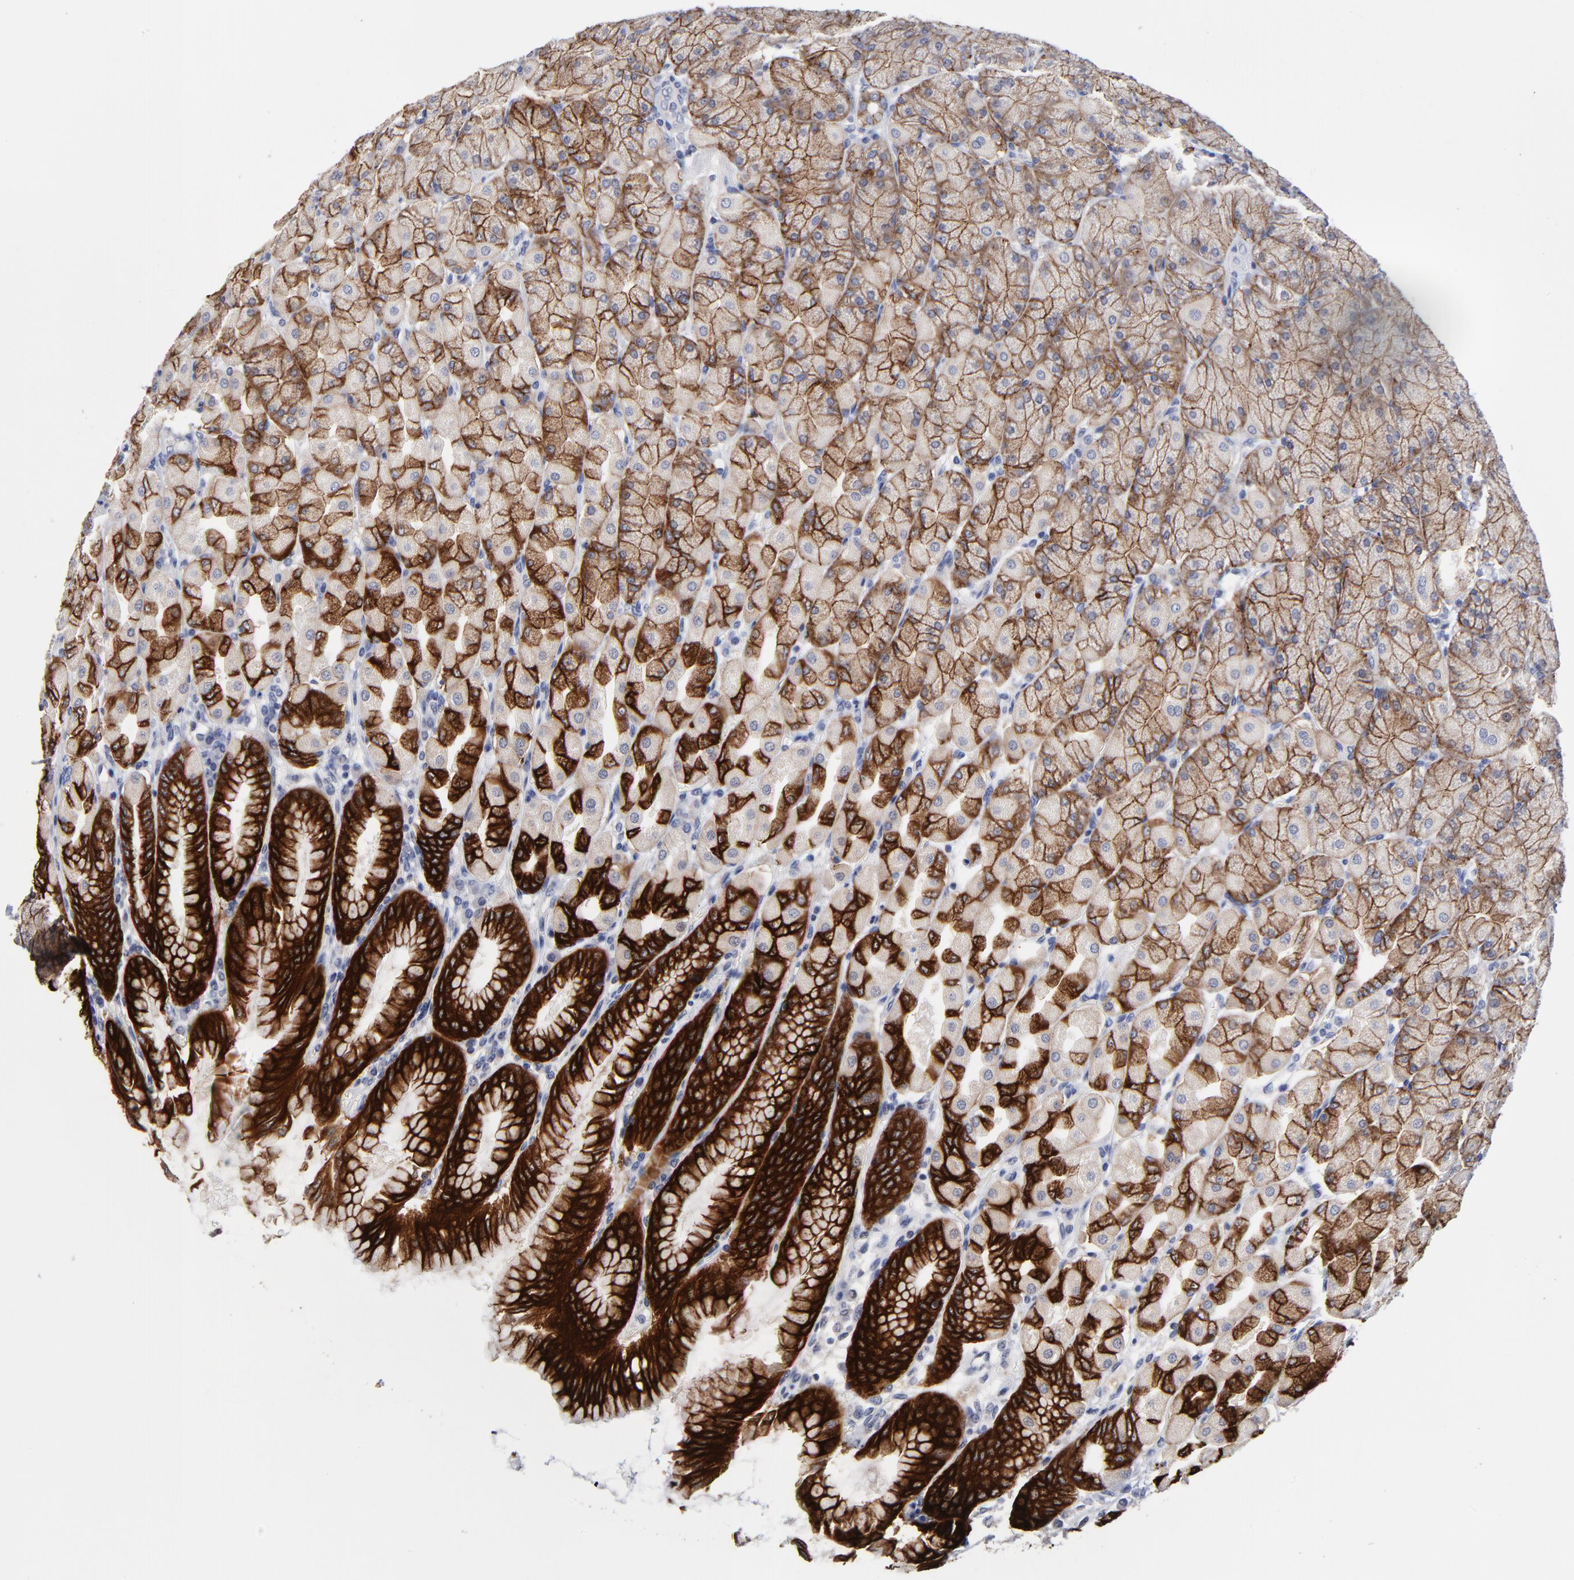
{"staining": {"intensity": "strong", "quantity": "25%-75%", "location": "cytoplasmic/membranous"}, "tissue": "stomach", "cell_type": "Glandular cells", "image_type": "normal", "snomed": [{"axis": "morphology", "description": "Normal tissue, NOS"}, {"axis": "topography", "description": "Stomach, upper"}], "caption": "DAB (3,3'-diaminobenzidine) immunohistochemical staining of unremarkable human stomach demonstrates strong cytoplasmic/membranous protein staining in approximately 25%-75% of glandular cells.", "gene": "CXADR", "patient": {"sex": "female", "age": 56}}